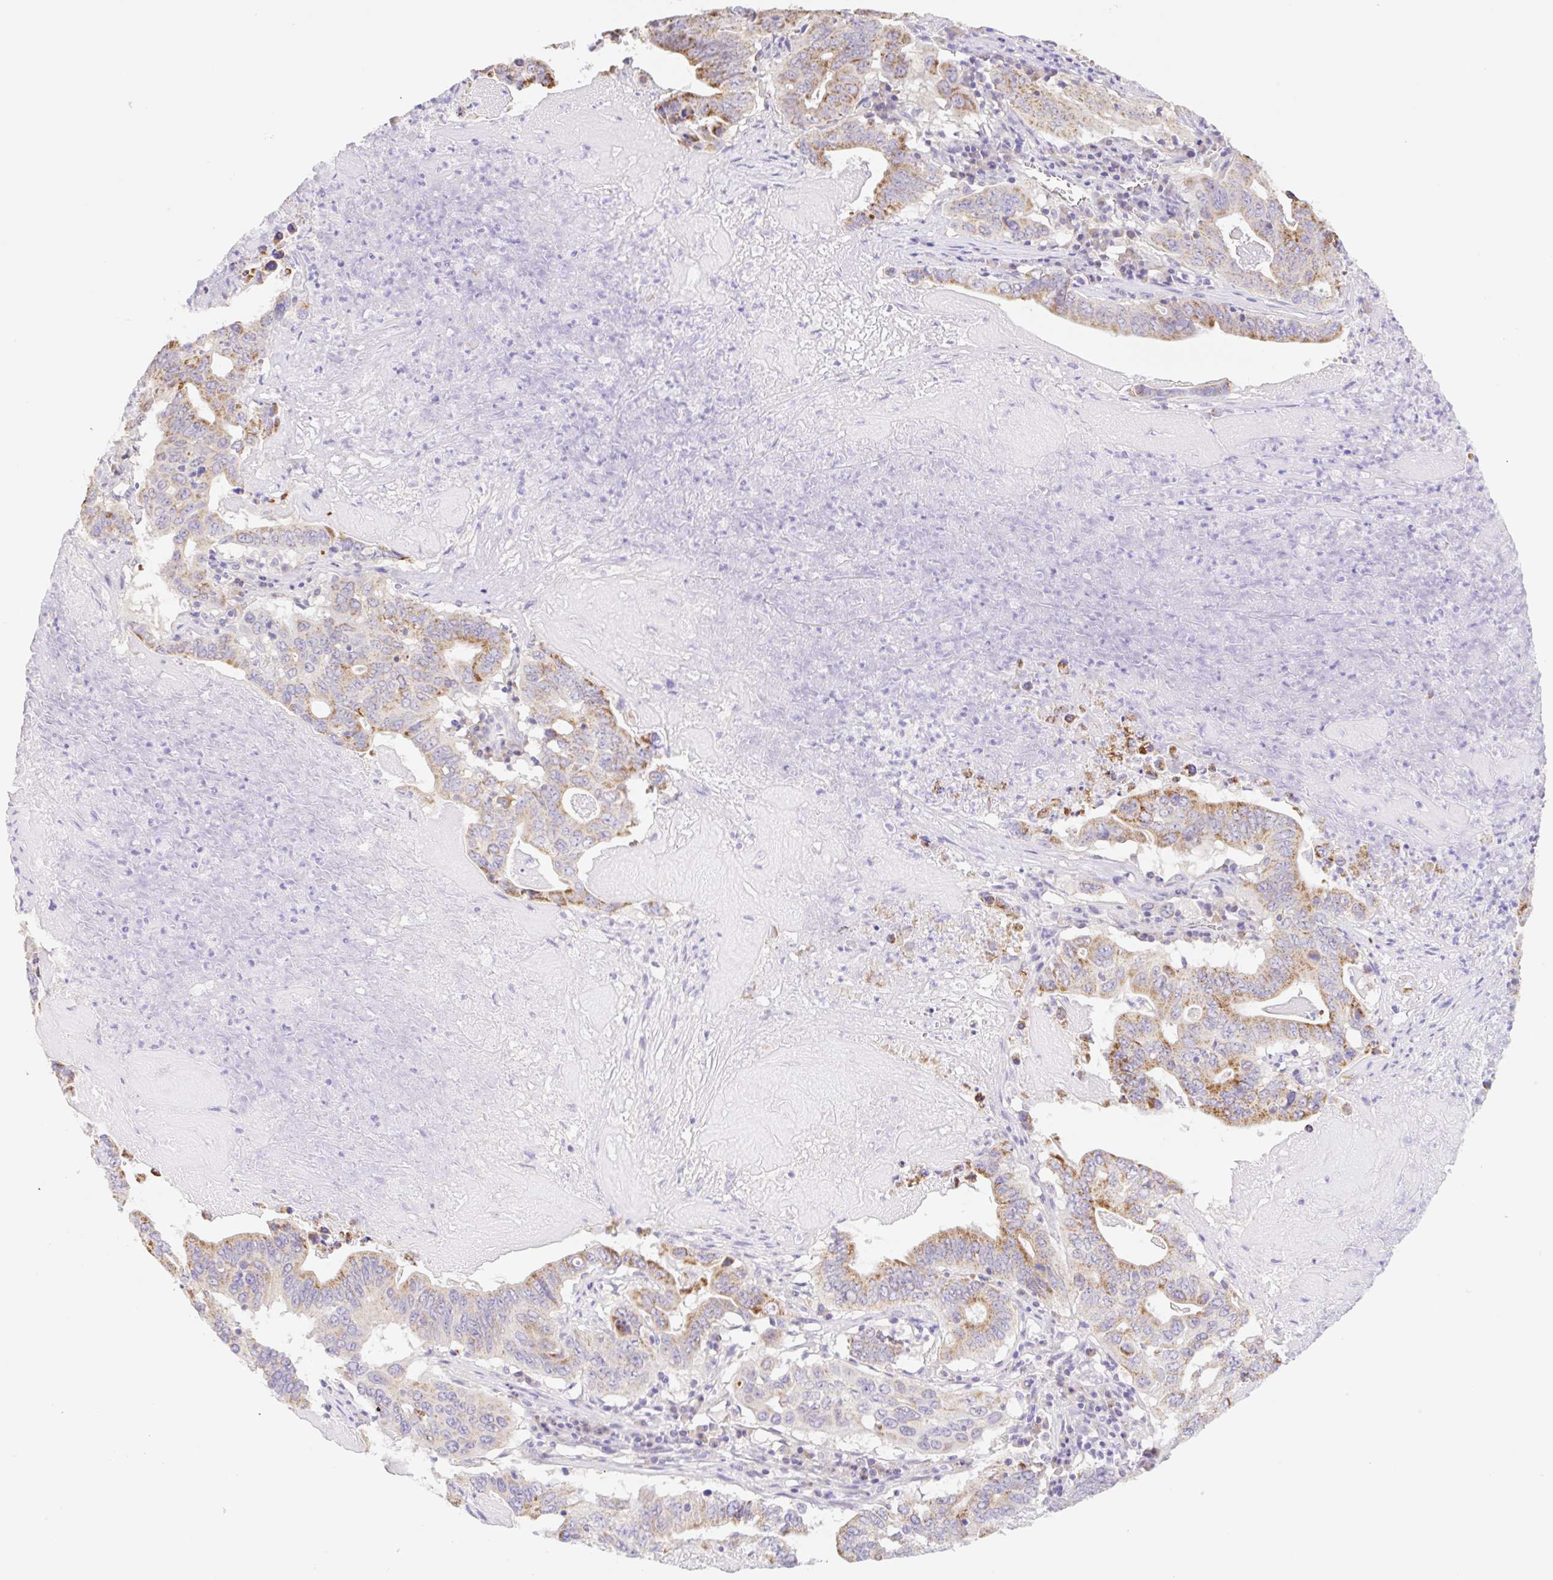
{"staining": {"intensity": "moderate", "quantity": "25%-75%", "location": "cytoplasmic/membranous"}, "tissue": "lung cancer", "cell_type": "Tumor cells", "image_type": "cancer", "snomed": [{"axis": "morphology", "description": "Adenocarcinoma, NOS"}, {"axis": "topography", "description": "Lung"}], "caption": "DAB (3,3'-diaminobenzidine) immunohistochemical staining of human adenocarcinoma (lung) shows moderate cytoplasmic/membranous protein expression in about 25%-75% of tumor cells.", "gene": "COPZ2", "patient": {"sex": "female", "age": 60}}